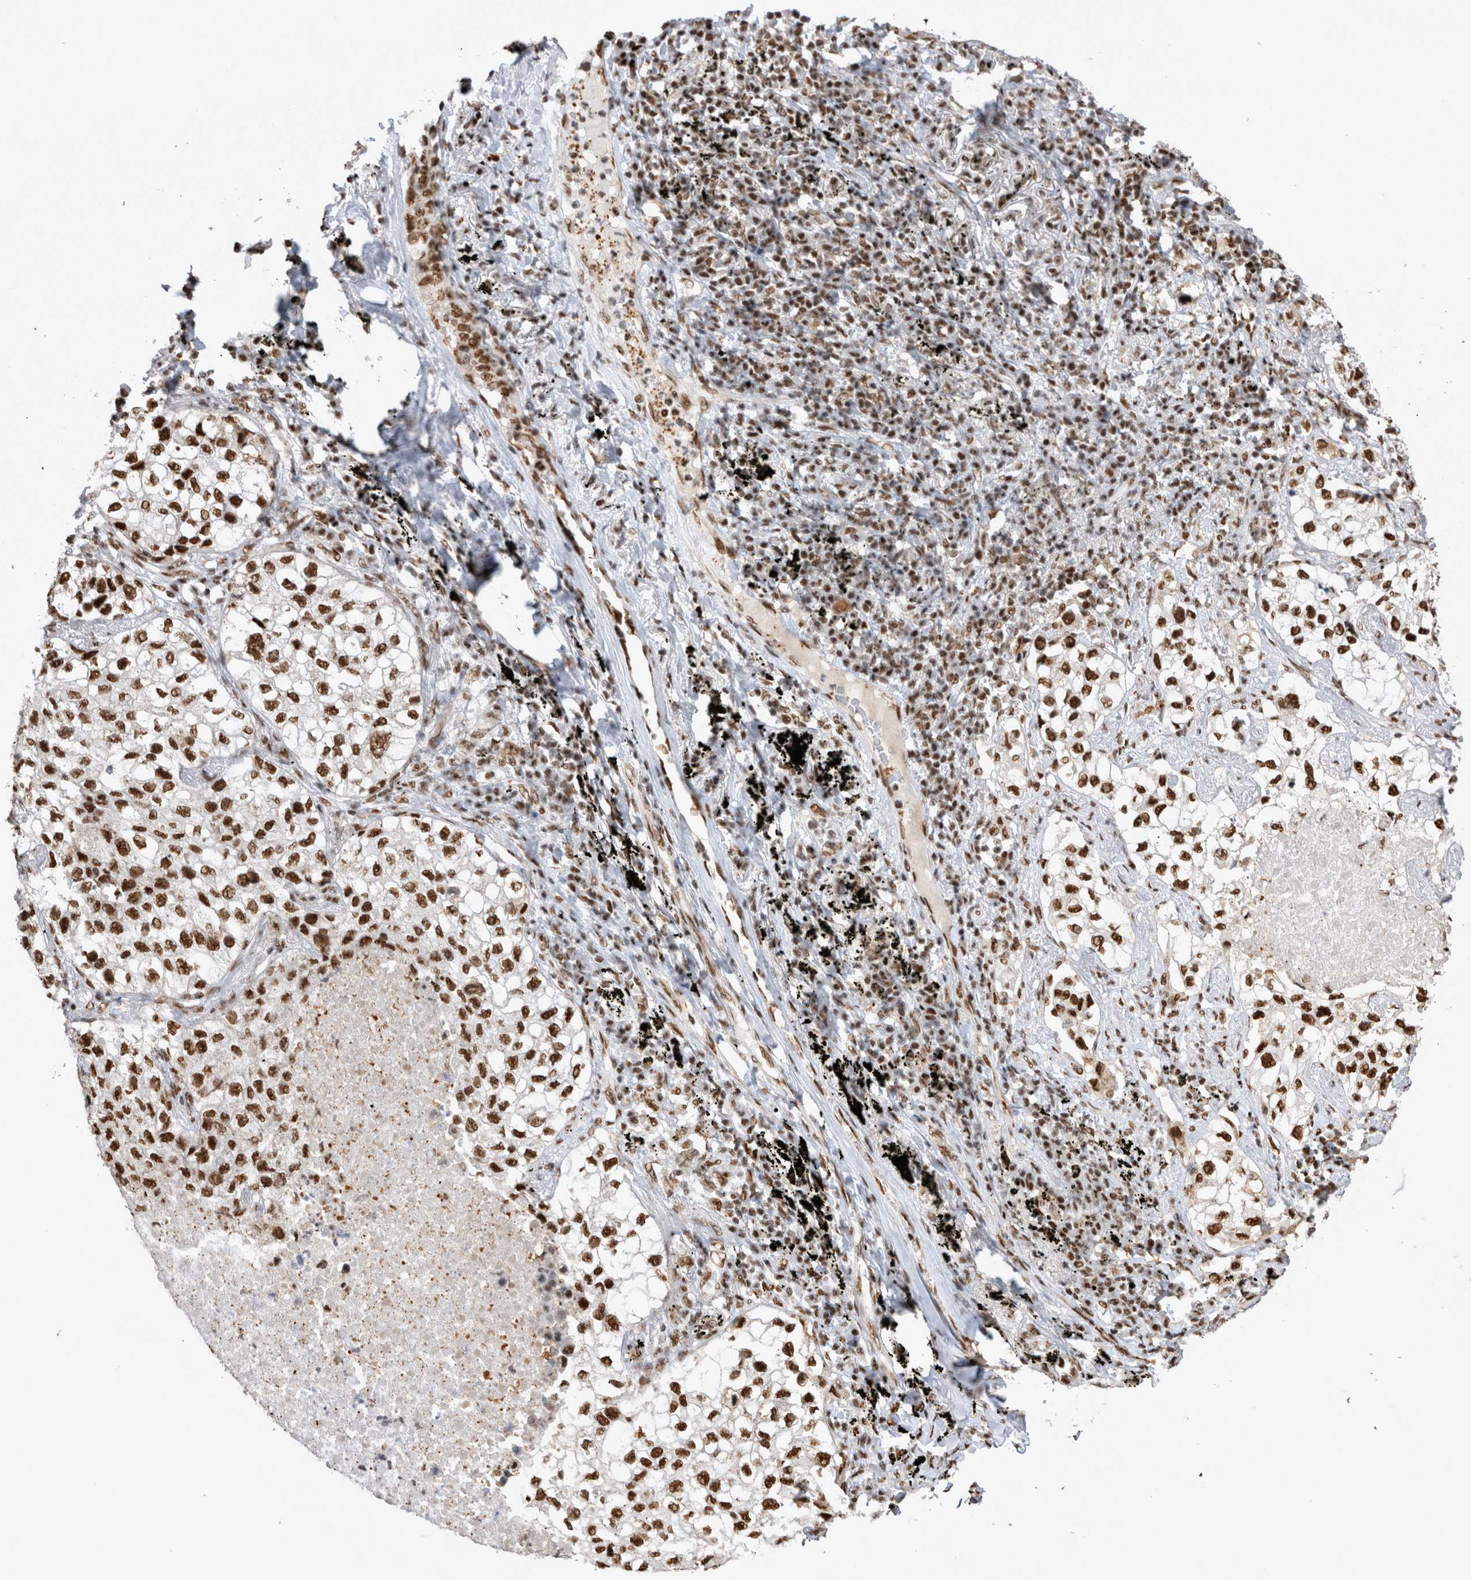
{"staining": {"intensity": "strong", "quantity": ">75%", "location": "nuclear"}, "tissue": "lung cancer", "cell_type": "Tumor cells", "image_type": "cancer", "snomed": [{"axis": "morphology", "description": "Adenocarcinoma, NOS"}, {"axis": "topography", "description": "Lung"}], "caption": "The micrograph exhibits immunohistochemical staining of lung cancer. There is strong nuclear positivity is present in about >75% of tumor cells.", "gene": "EYA2", "patient": {"sex": "male", "age": 63}}